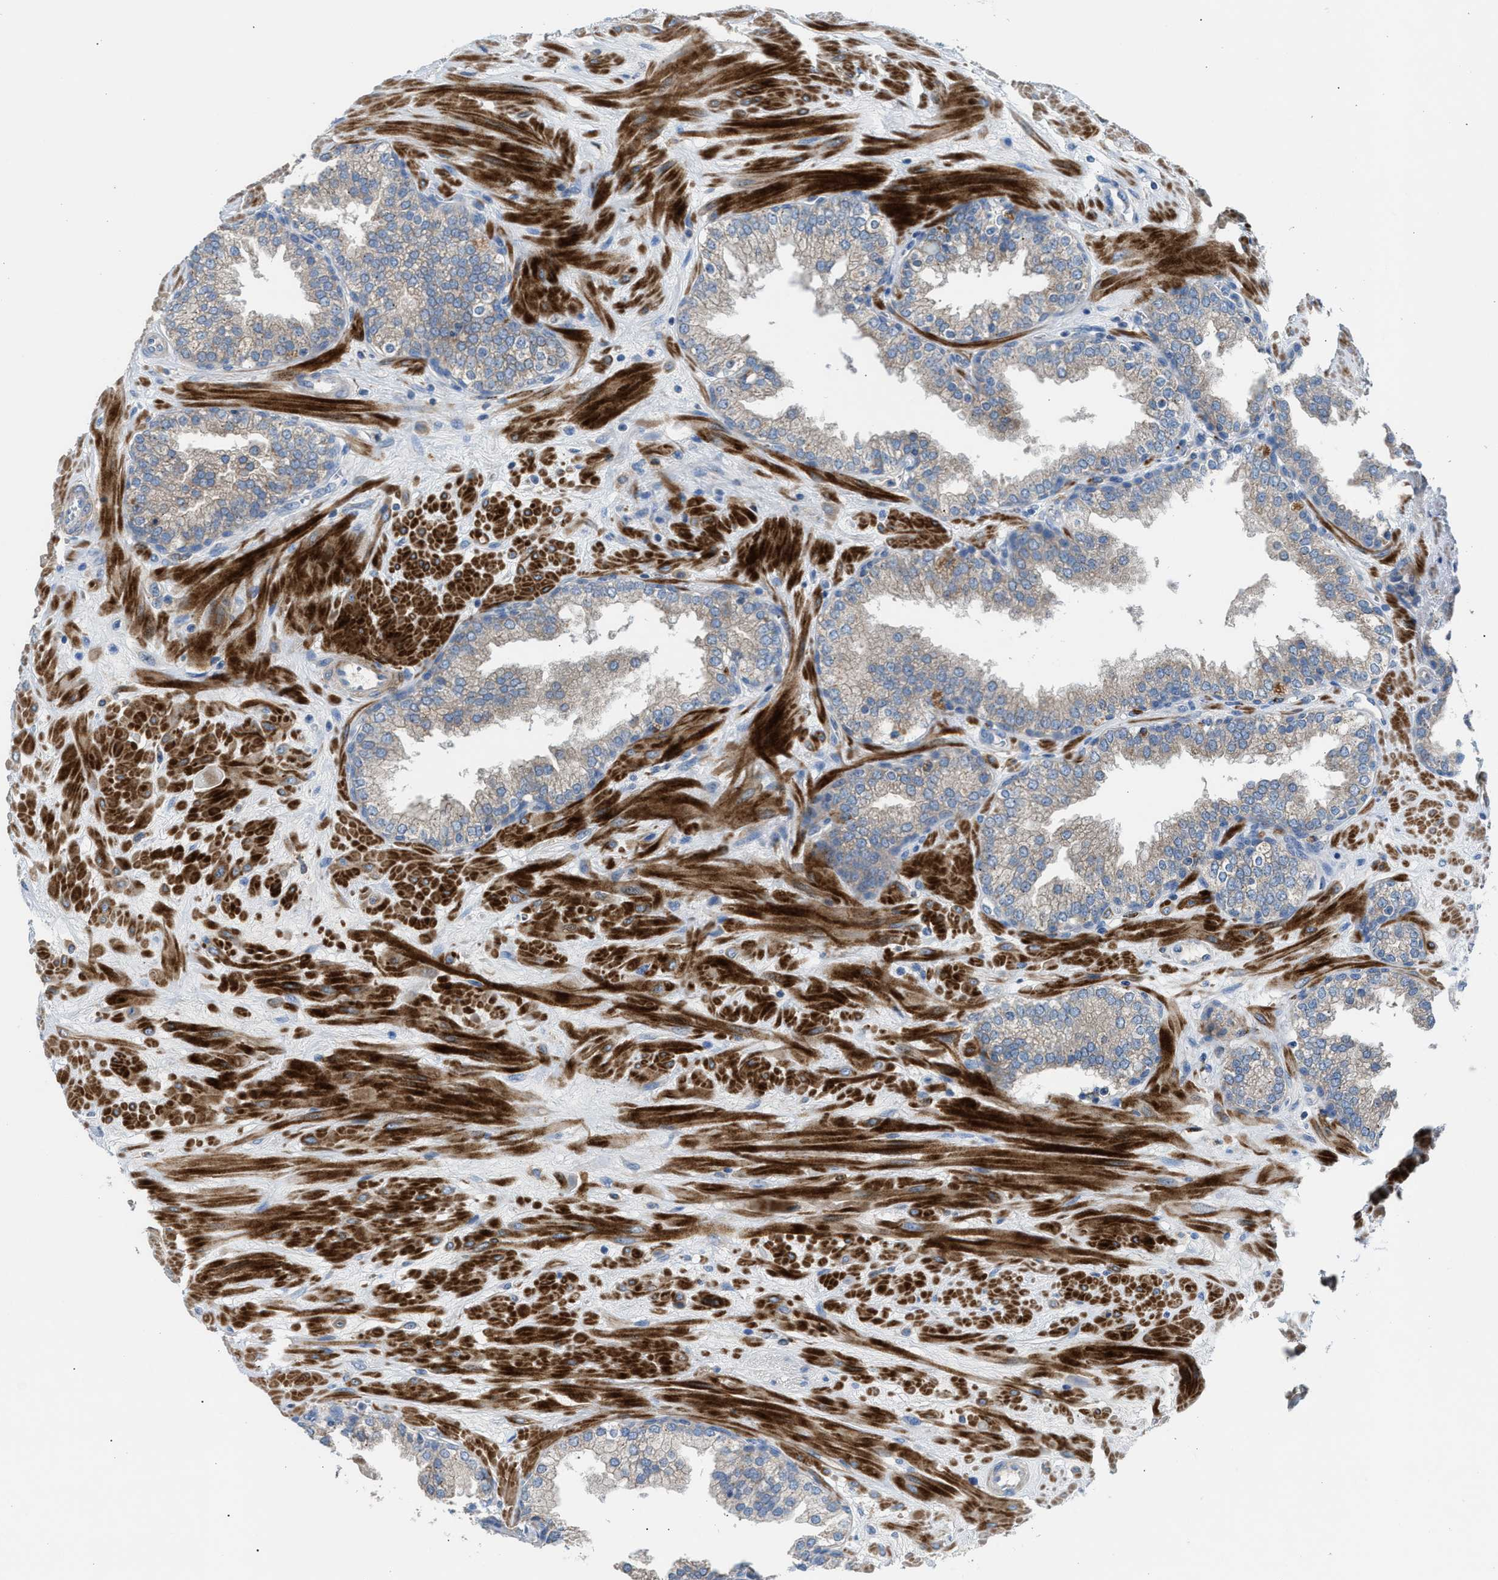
{"staining": {"intensity": "negative", "quantity": "none", "location": "none"}, "tissue": "prostate", "cell_type": "Glandular cells", "image_type": "normal", "snomed": [{"axis": "morphology", "description": "Normal tissue, NOS"}, {"axis": "topography", "description": "Prostate"}], "caption": "This is a micrograph of immunohistochemistry (IHC) staining of unremarkable prostate, which shows no positivity in glandular cells. (DAB immunohistochemistry (IHC), high magnification).", "gene": "AOAH", "patient": {"sex": "male", "age": 51}}